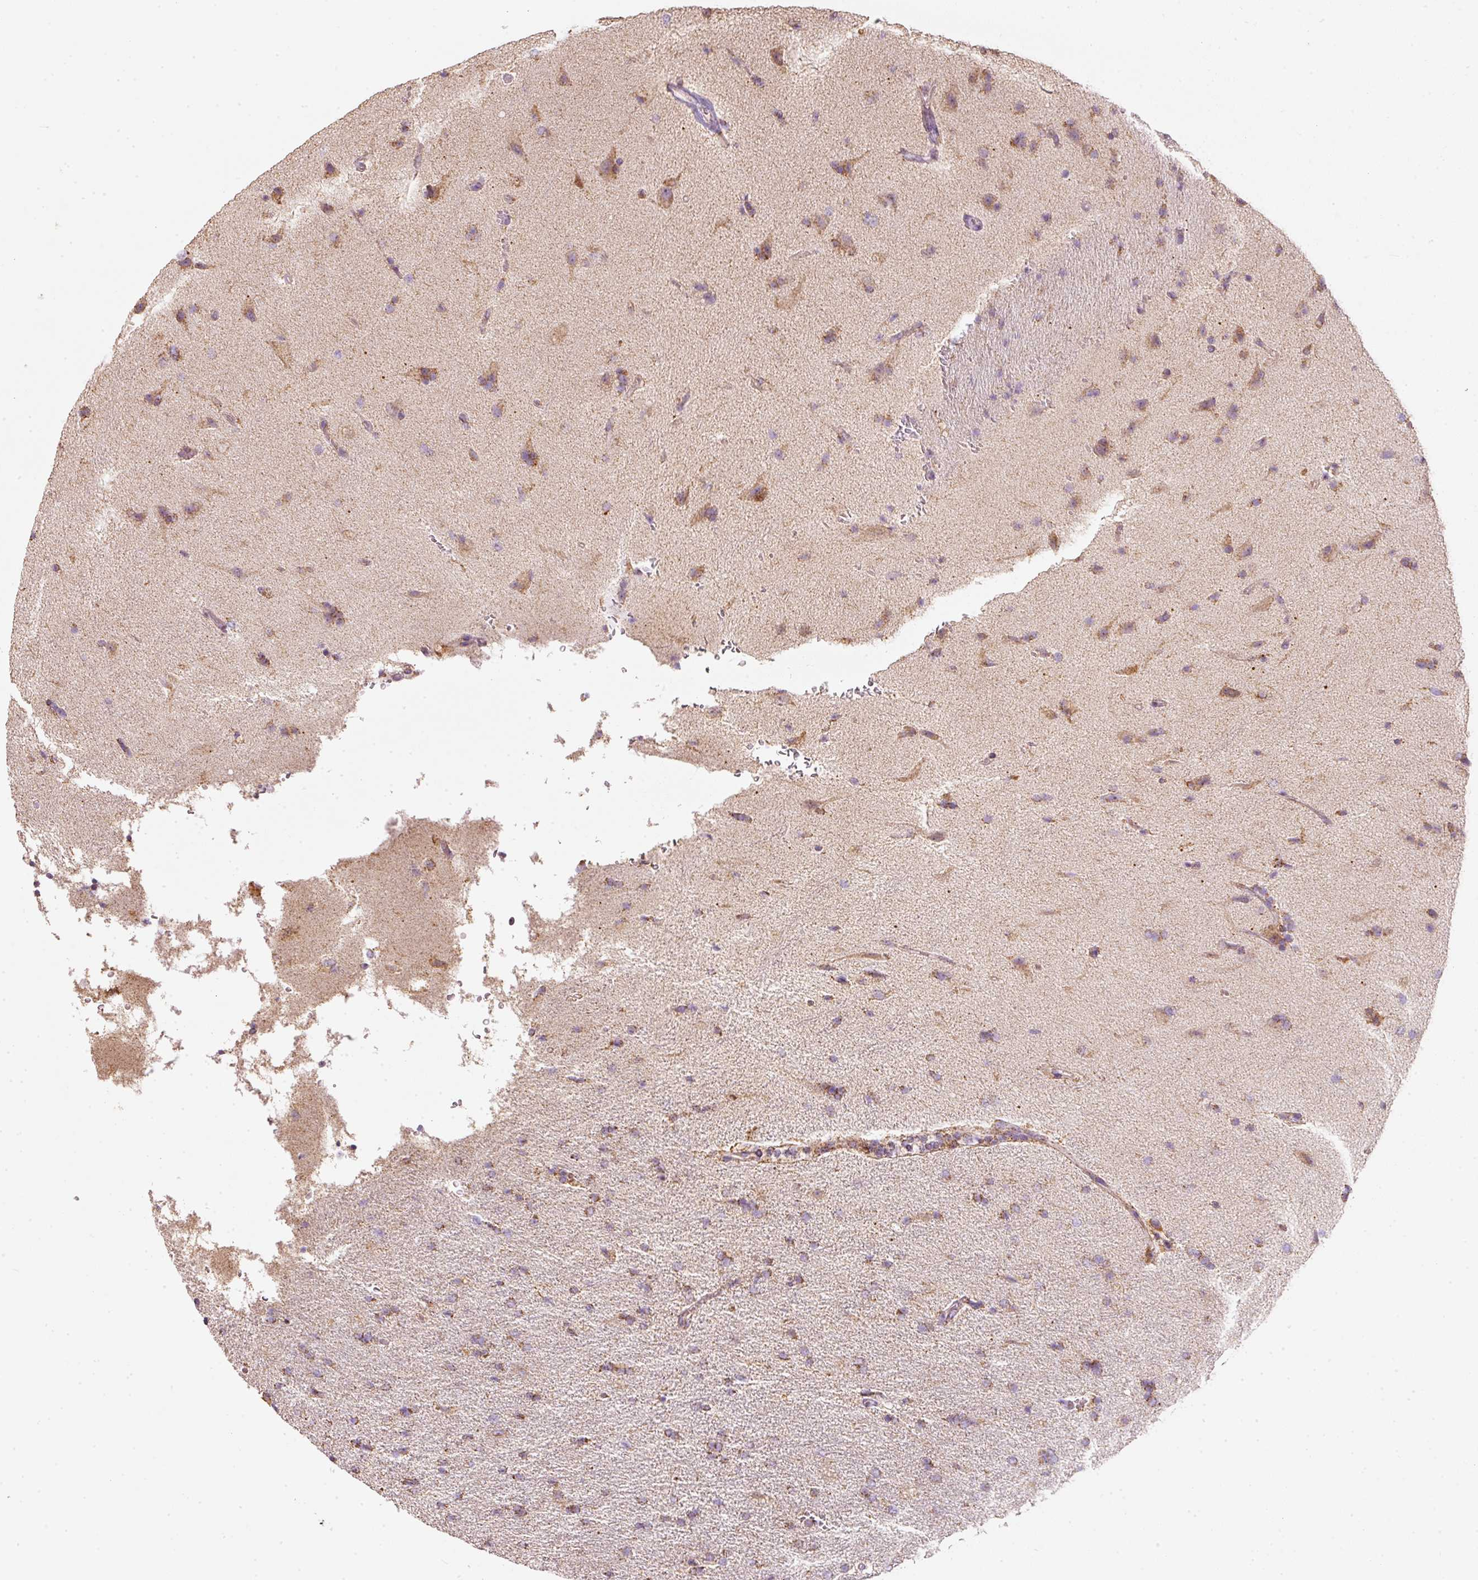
{"staining": {"intensity": "moderate", "quantity": "25%-75%", "location": "cytoplasmic/membranous"}, "tissue": "glioma", "cell_type": "Tumor cells", "image_type": "cancer", "snomed": [{"axis": "morphology", "description": "Glioma, malignant, High grade"}, {"axis": "topography", "description": "Brain"}], "caption": "IHC (DAB) staining of human glioma exhibits moderate cytoplasmic/membranous protein positivity in about 25%-75% of tumor cells.", "gene": "DUT", "patient": {"sex": "male", "age": 72}}